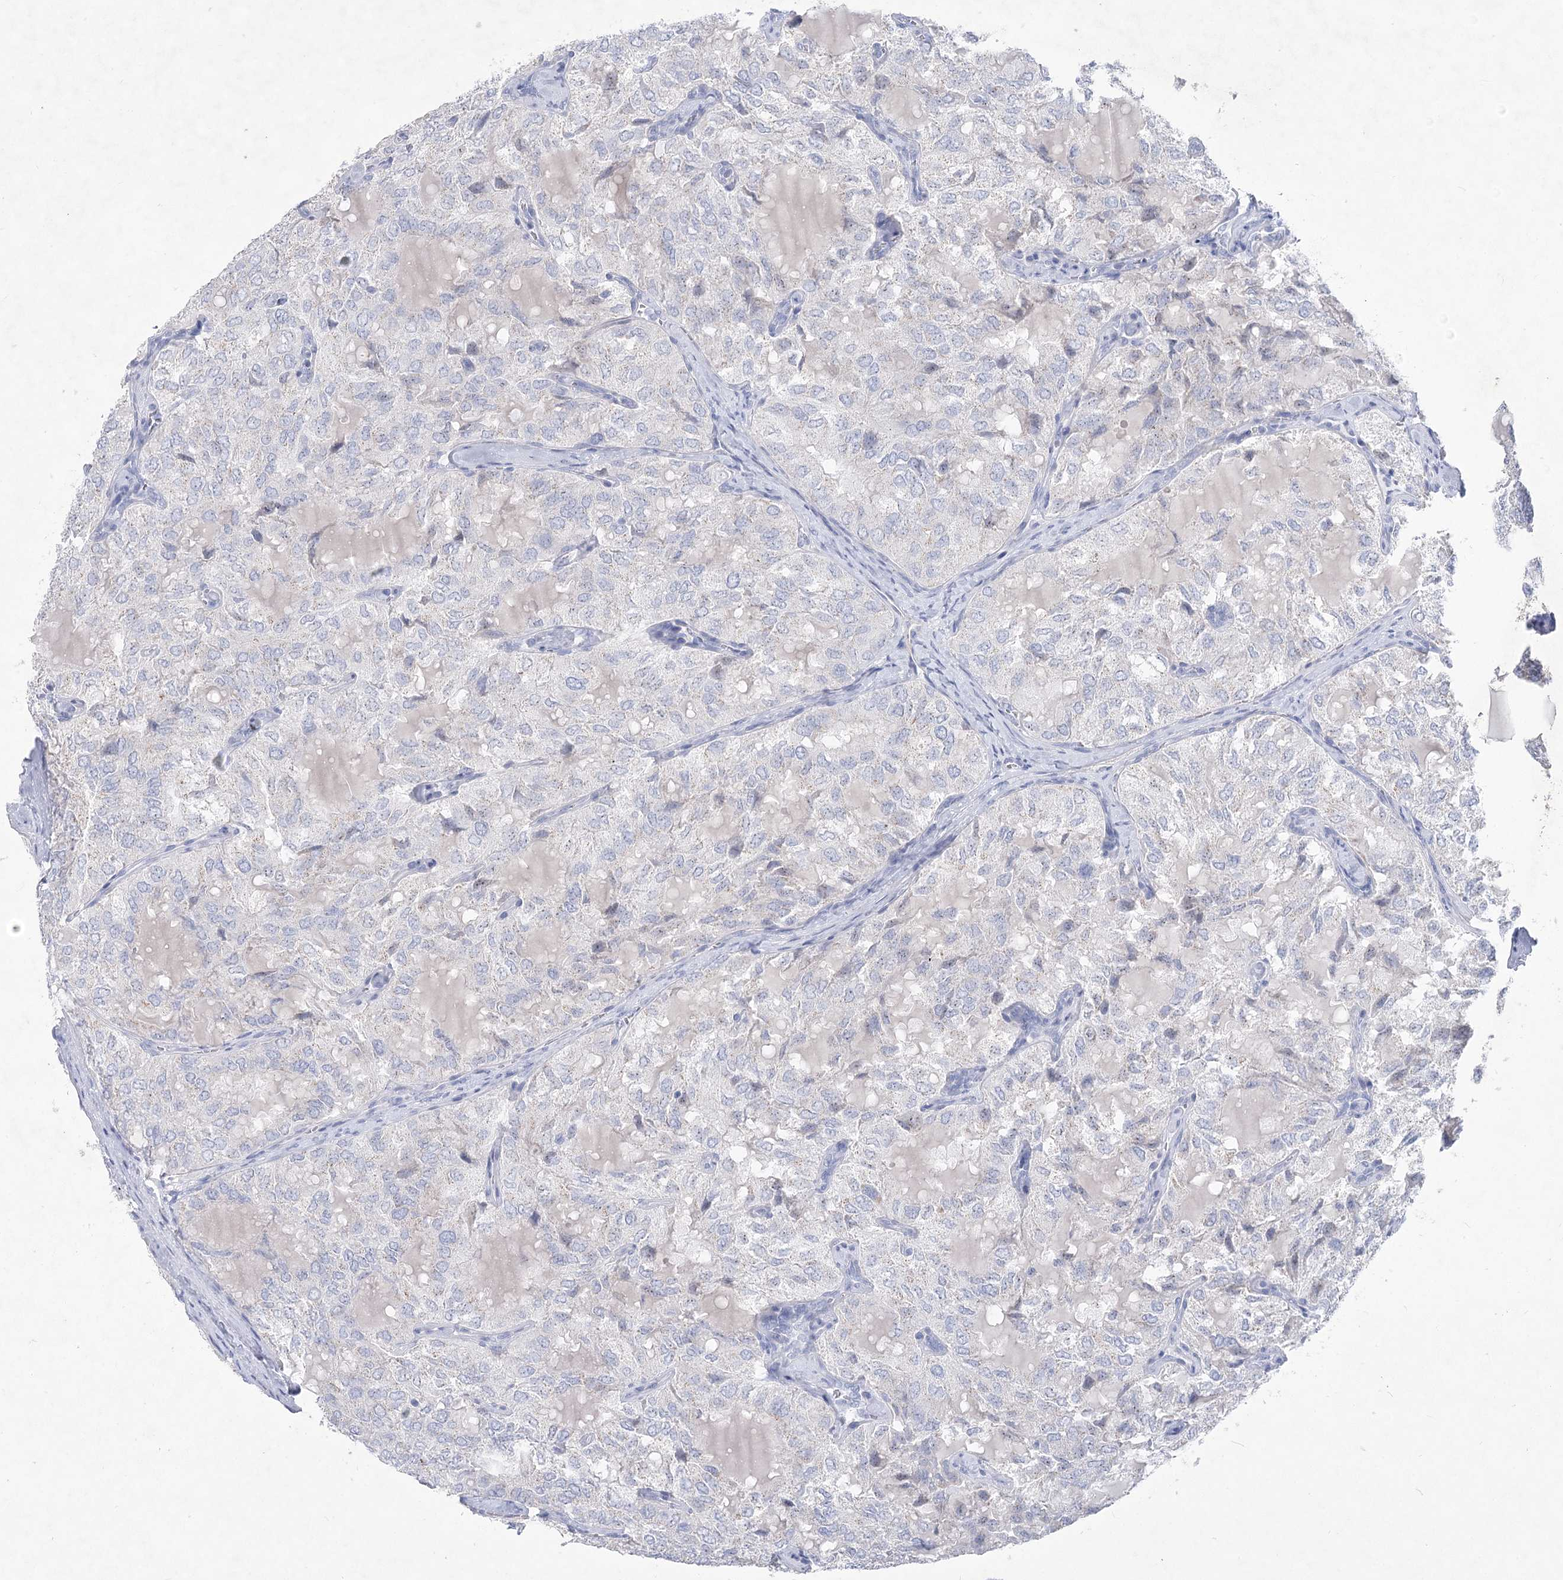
{"staining": {"intensity": "negative", "quantity": "none", "location": "none"}, "tissue": "thyroid cancer", "cell_type": "Tumor cells", "image_type": "cancer", "snomed": [{"axis": "morphology", "description": "Follicular adenoma carcinoma, NOS"}, {"axis": "topography", "description": "Thyroid gland"}], "caption": "Thyroid cancer (follicular adenoma carcinoma) was stained to show a protein in brown. There is no significant staining in tumor cells.", "gene": "WDR74", "patient": {"sex": "male", "age": 75}}